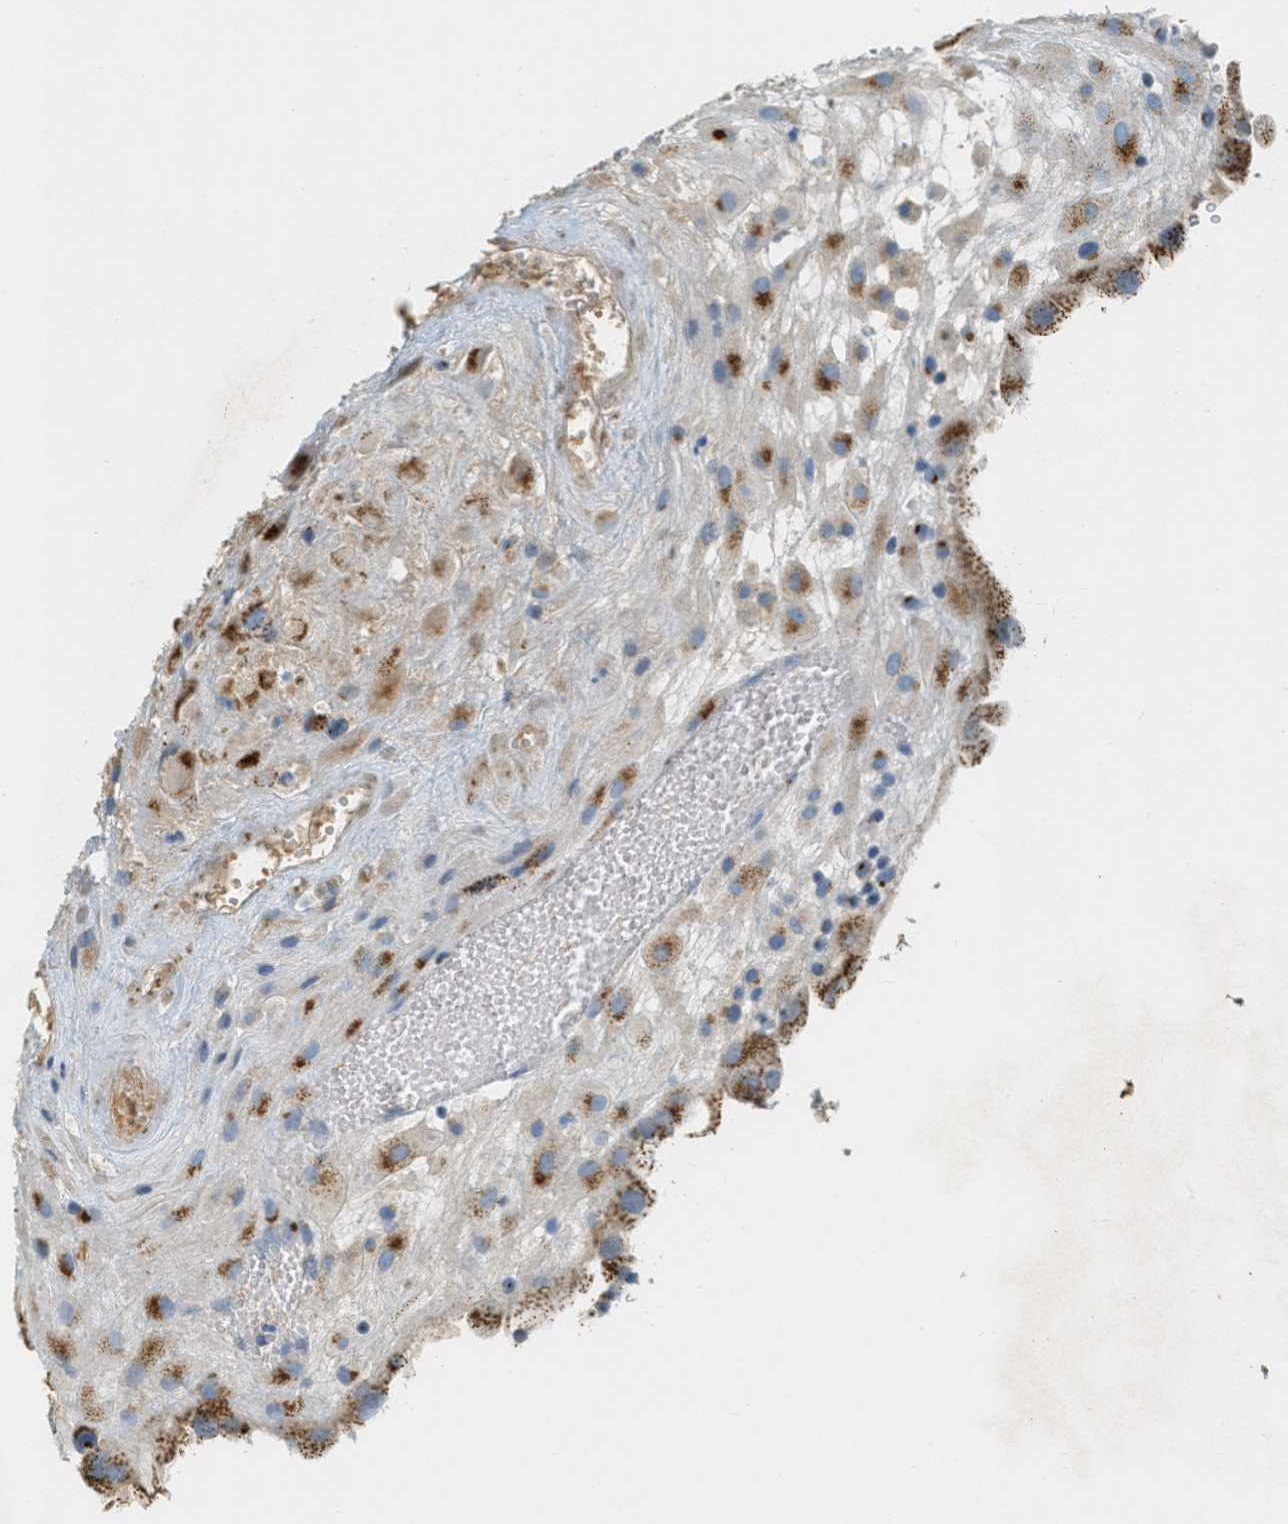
{"staining": {"intensity": "moderate", "quantity": "25%-75%", "location": "cytoplasmic/membranous"}, "tissue": "placenta", "cell_type": "Decidual cells", "image_type": "normal", "snomed": [{"axis": "morphology", "description": "Normal tissue, NOS"}, {"axis": "topography", "description": "Placenta"}], "caption": "There is medium levels of moderate cytoplasmic/membranous staining in decidual cells of unremarkable placenta, as demonstrated by immunohistochemical staining (brown color).", "gene": "ENTPD4", "patient": {"sex": "female", "age": 18}}